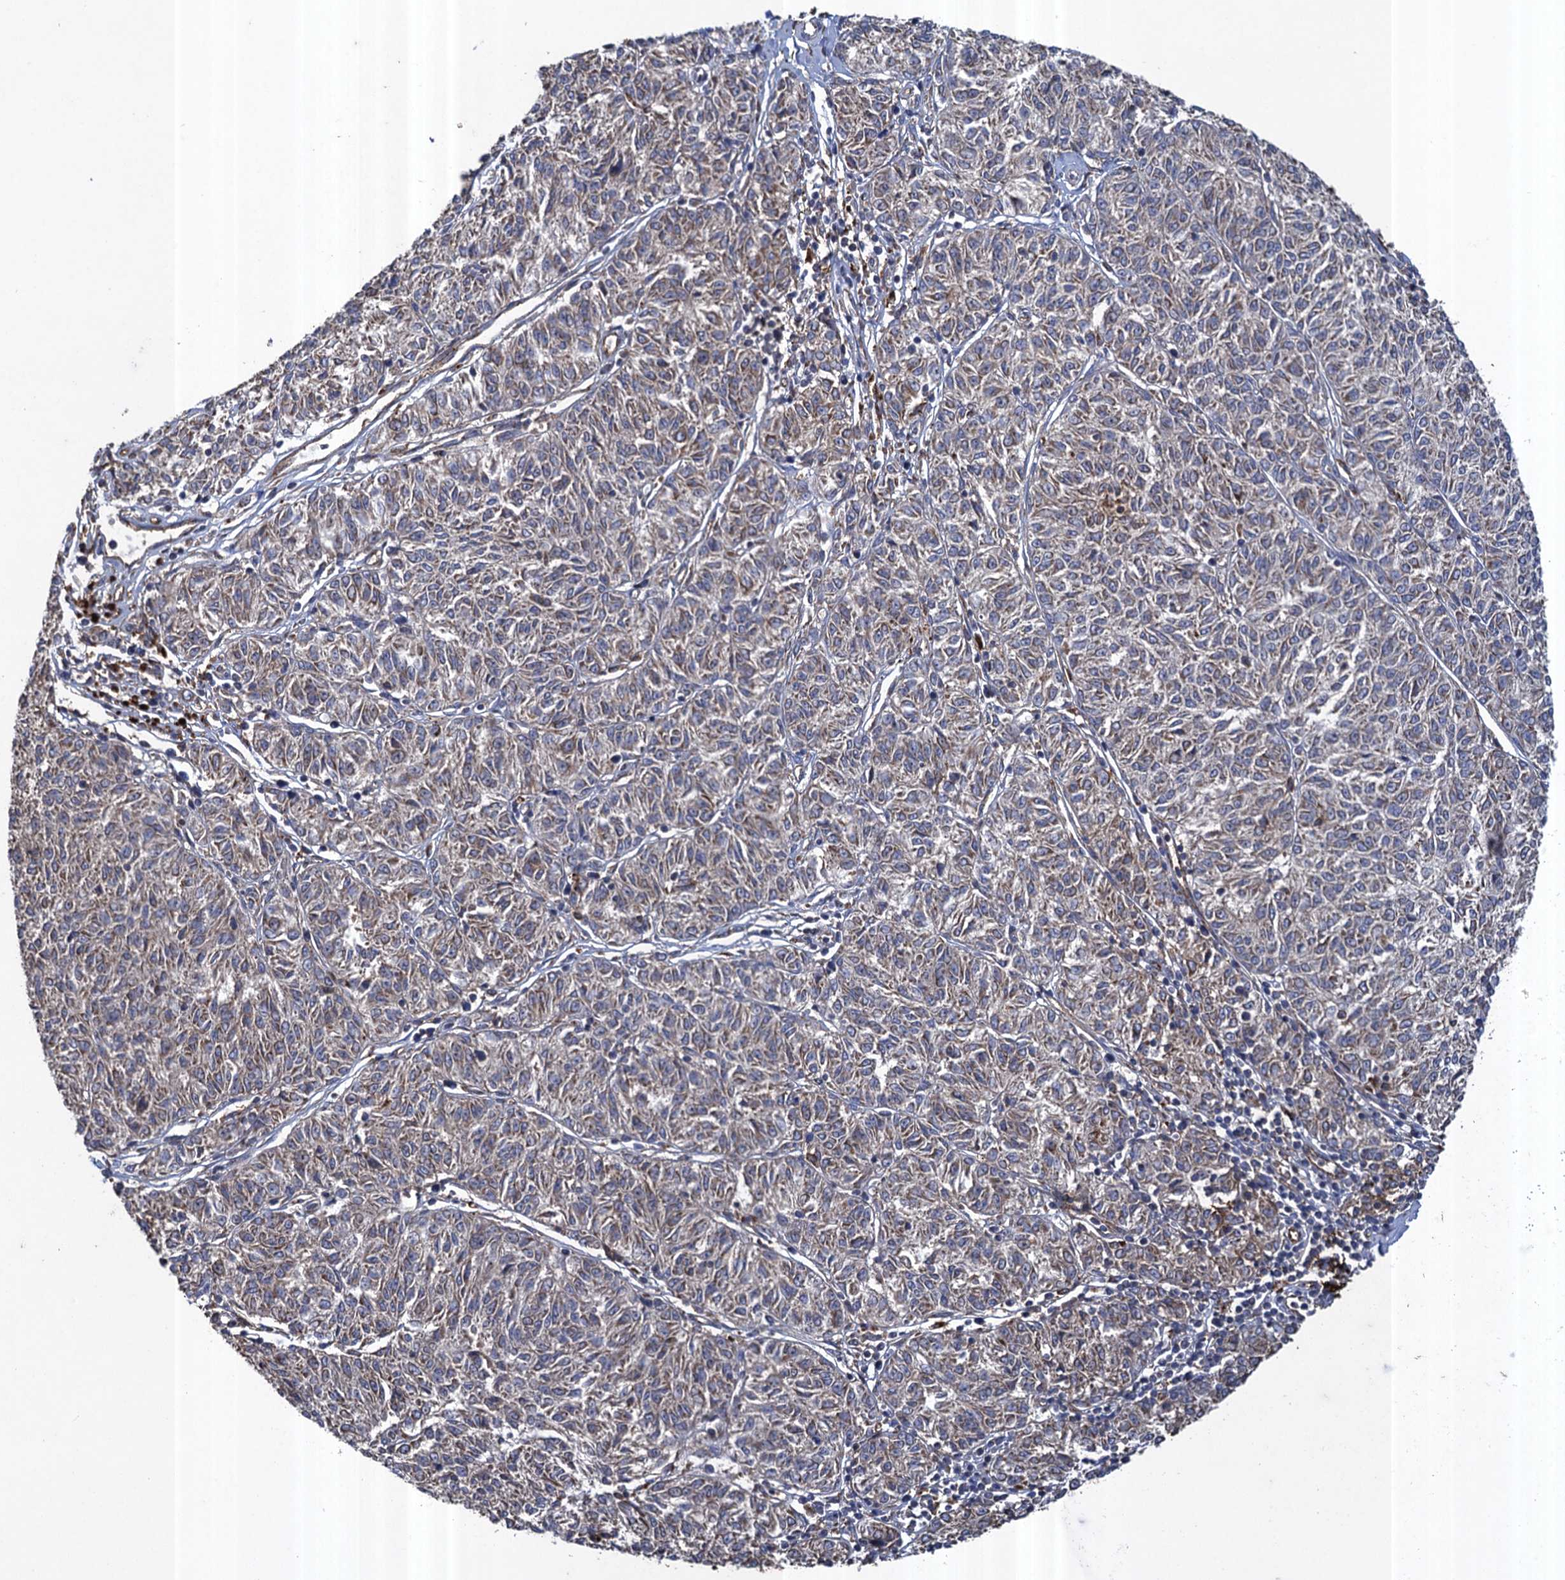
{"staining": {"intensity": "weak", "quantity": ">75%", "location": "cytoplasmic/membranous"}, "tissue": "melanoma", "cell_type": "Tumor cells", "image_type": "cancer", "snomed": [{"axis": "morphology", "description": "Malignant melanoma, NOS"}, {"axis": "topography", "description": "Skin"}], "caption": "A high-resolution image shows immunohistochemistry staining of malignant melanoma, which displays weak cytoplasmic/membranous expression in approximately >75% of tumor cells.", "gene": "TXNDC11", "patient": {"sex": "female", "age": 72}}